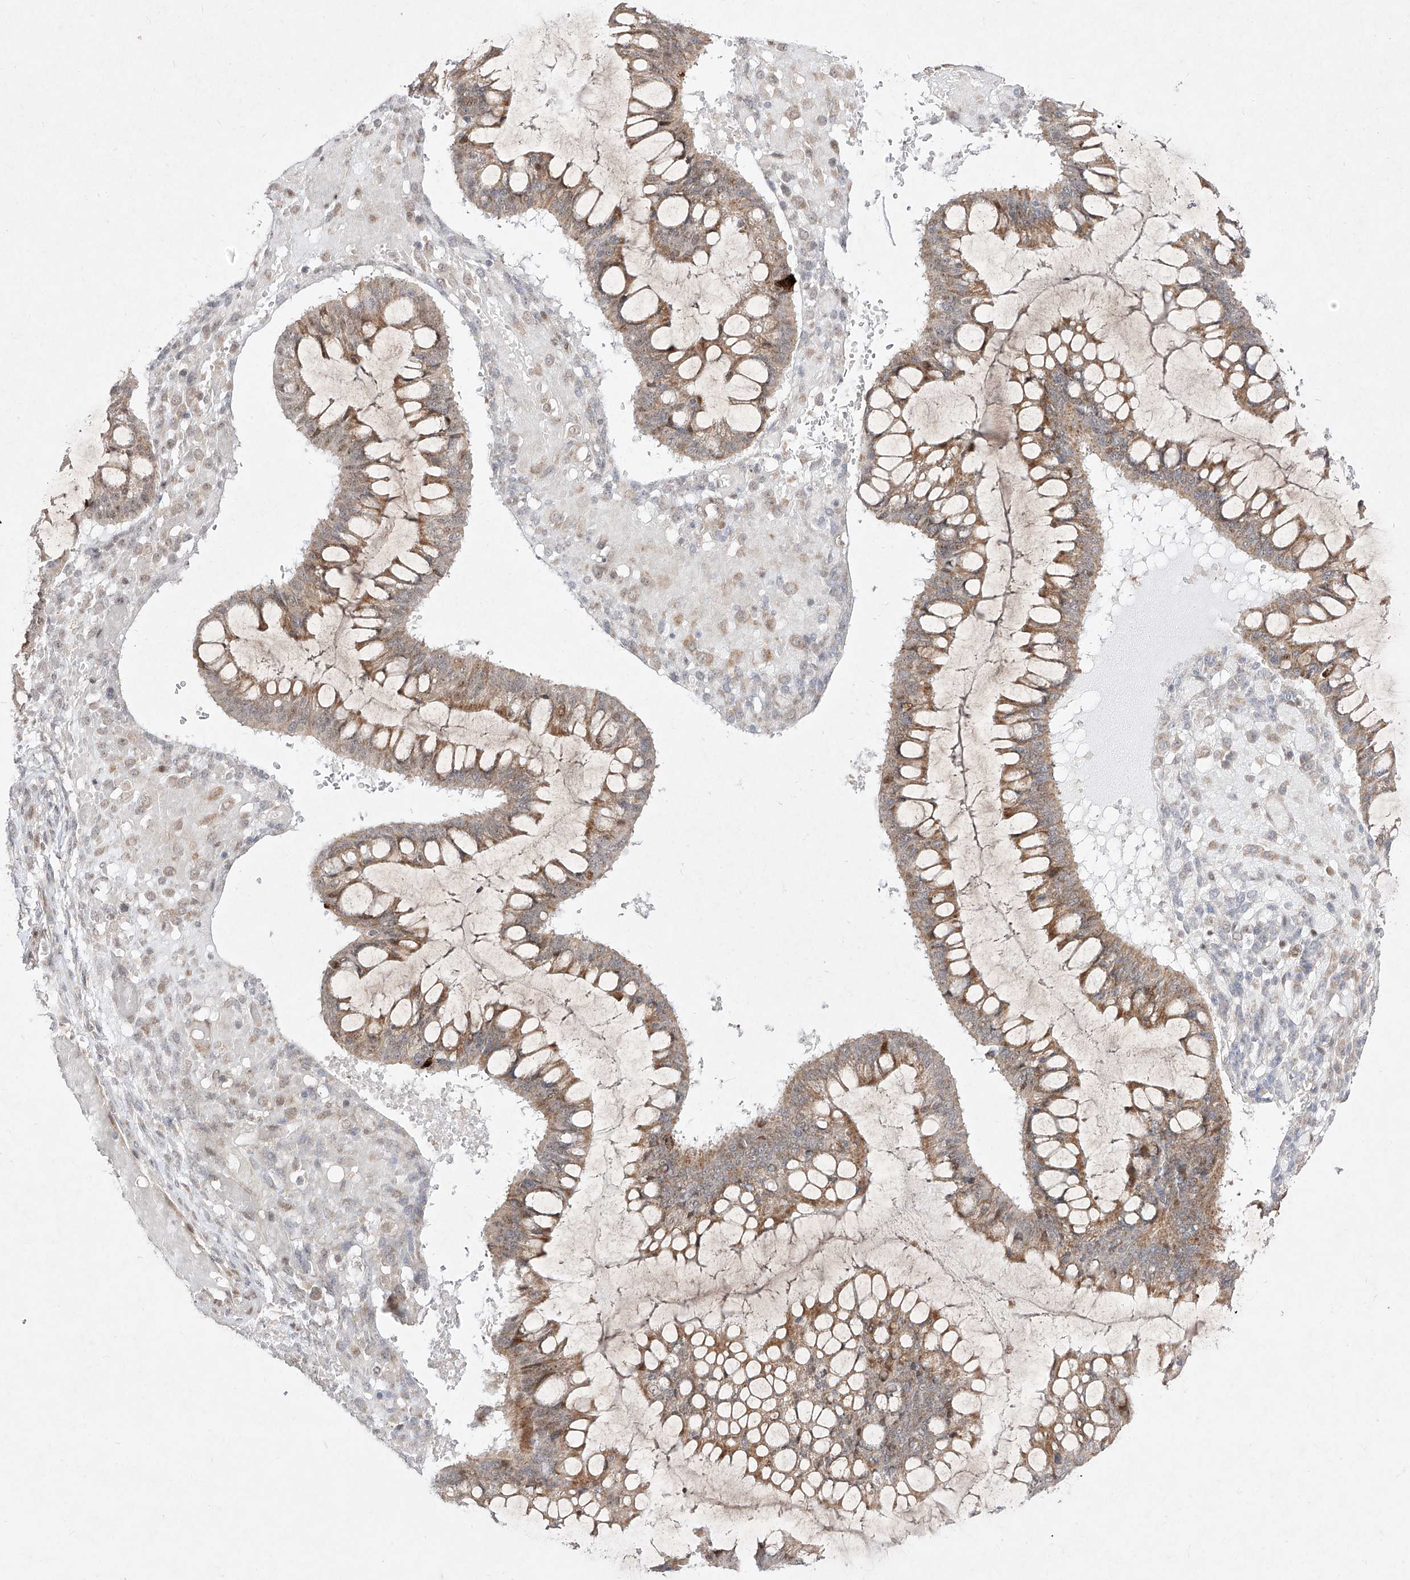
{"staining": {"intensity": "moderate", "quantity": ">75%", "location": "cytoplasmic/membranous"}, "tissue": "ovarian cancer", "cell_type": "Tumor cells", "image_type": "cancer", "snomed": [{"axis": "morphology", "description": "Cystadenocarcinoma, mucinous, NOS"}, {"axis": "topography", "description": "Ovary"}], "caption": "A brown stain labels moderate cytoplasmic/membranous positivity of a protein in mucinous cystadenocarcinoma (ovarian) tumor cells.", "gene": "SNRNP27", "patient": {"sex": "female", "age": 73}}